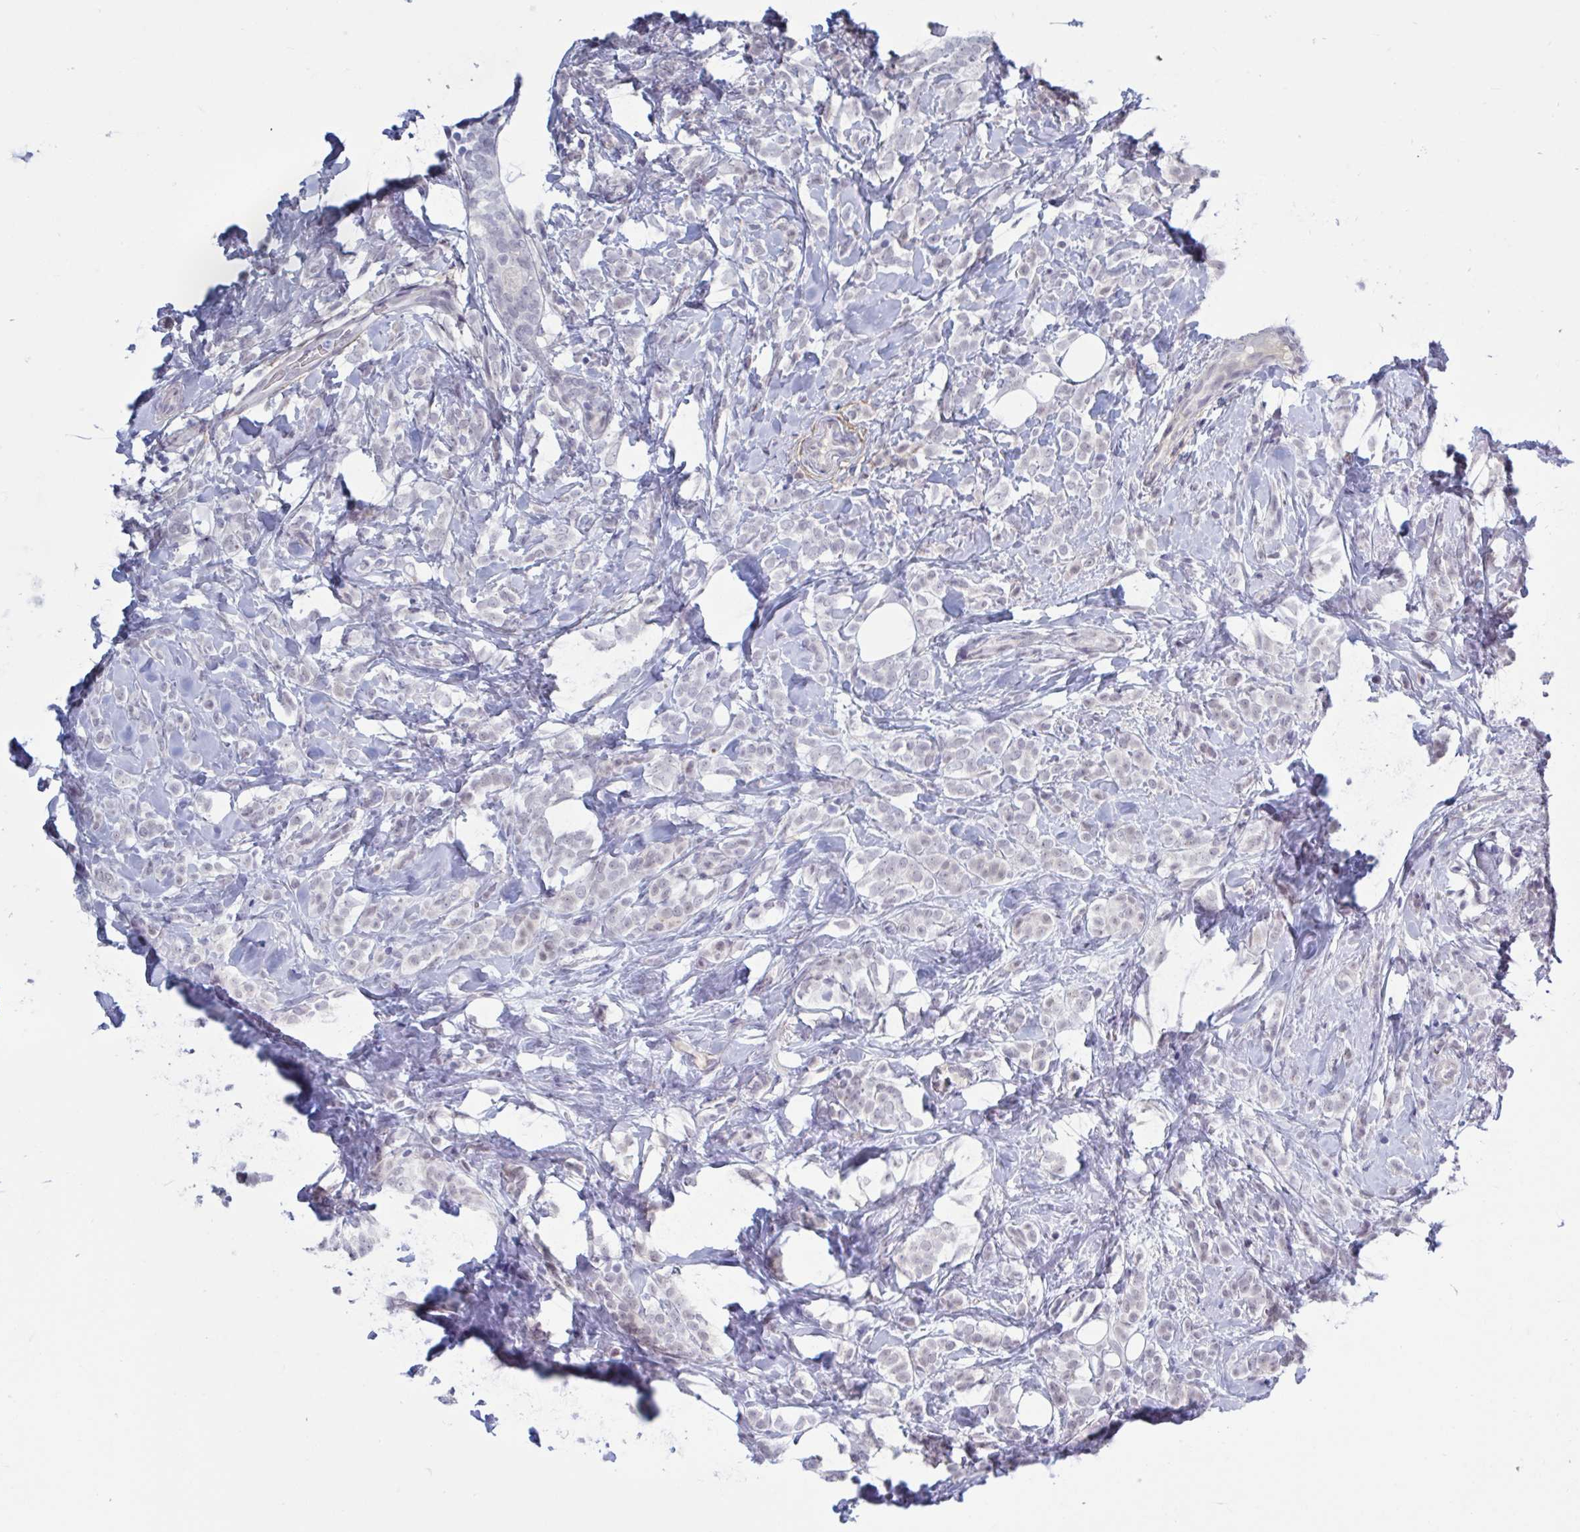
{"staining": {"intensity": "negative", "quantity": "none", "location": "none"}, "tissue": "breast cancer", "cell_type": "Tumor cells", "image_type": "cancer", "snomed": [{"axis": "morphology", "description": "Lobular carcinoma"}, {"axis": "topography", "description": "Breast"}], "caption": "High magnification brightfield microscopy of lobular carcinoma (breast) stained with DAB (3,3'-diaminobenzidine) (brown) and counterstained with hematoxylin (blue): tumor cells show no significant staining.", "gene": "TCEAL8", "patient": {"sex": "female", "age": 49}}